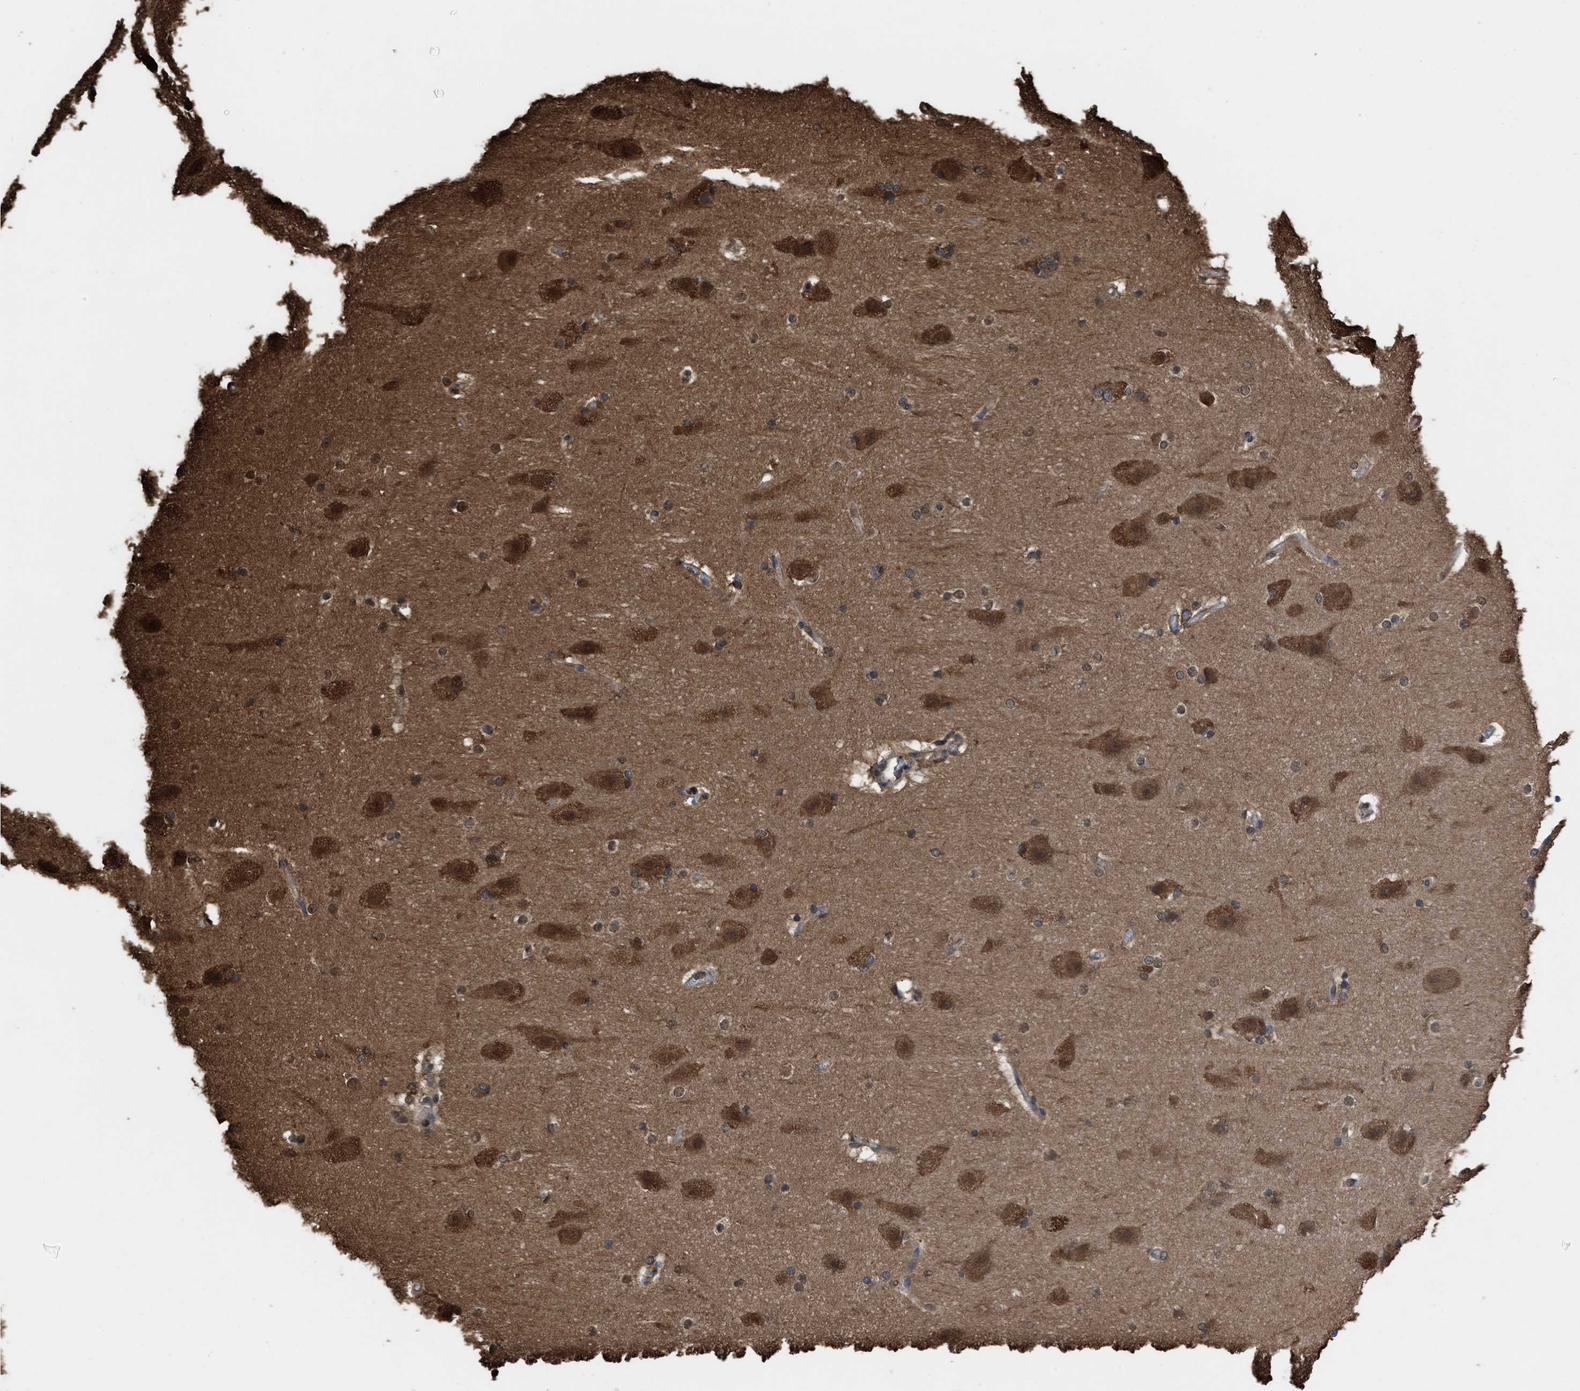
{"staining": {"intensity": "negative", "quantity": "none", "location": "none"}, "tissue": "cerebral cortex", "cell_type": "Endothelial cells", "image_type": "normal", "snomed": [{"axis": "morphology", "description": "Normal tissue, NOS"}, {"axis": "topography", "description": "Cerebral cortex"}, {"axis": "topography", "description": "Hippocampus"}], "caption": "An image of human cerebral cortex is negative for staining in endothelial cells. (Stains: DAB (3,3'-diaminobenzidine) immunohistochemistry (IHC) with hematoxylin counter stain, Microscopy: brightfield microscopy at high magnification).", "gene": "YWHAG", "patient": {"sex": "female", "age": 19}}